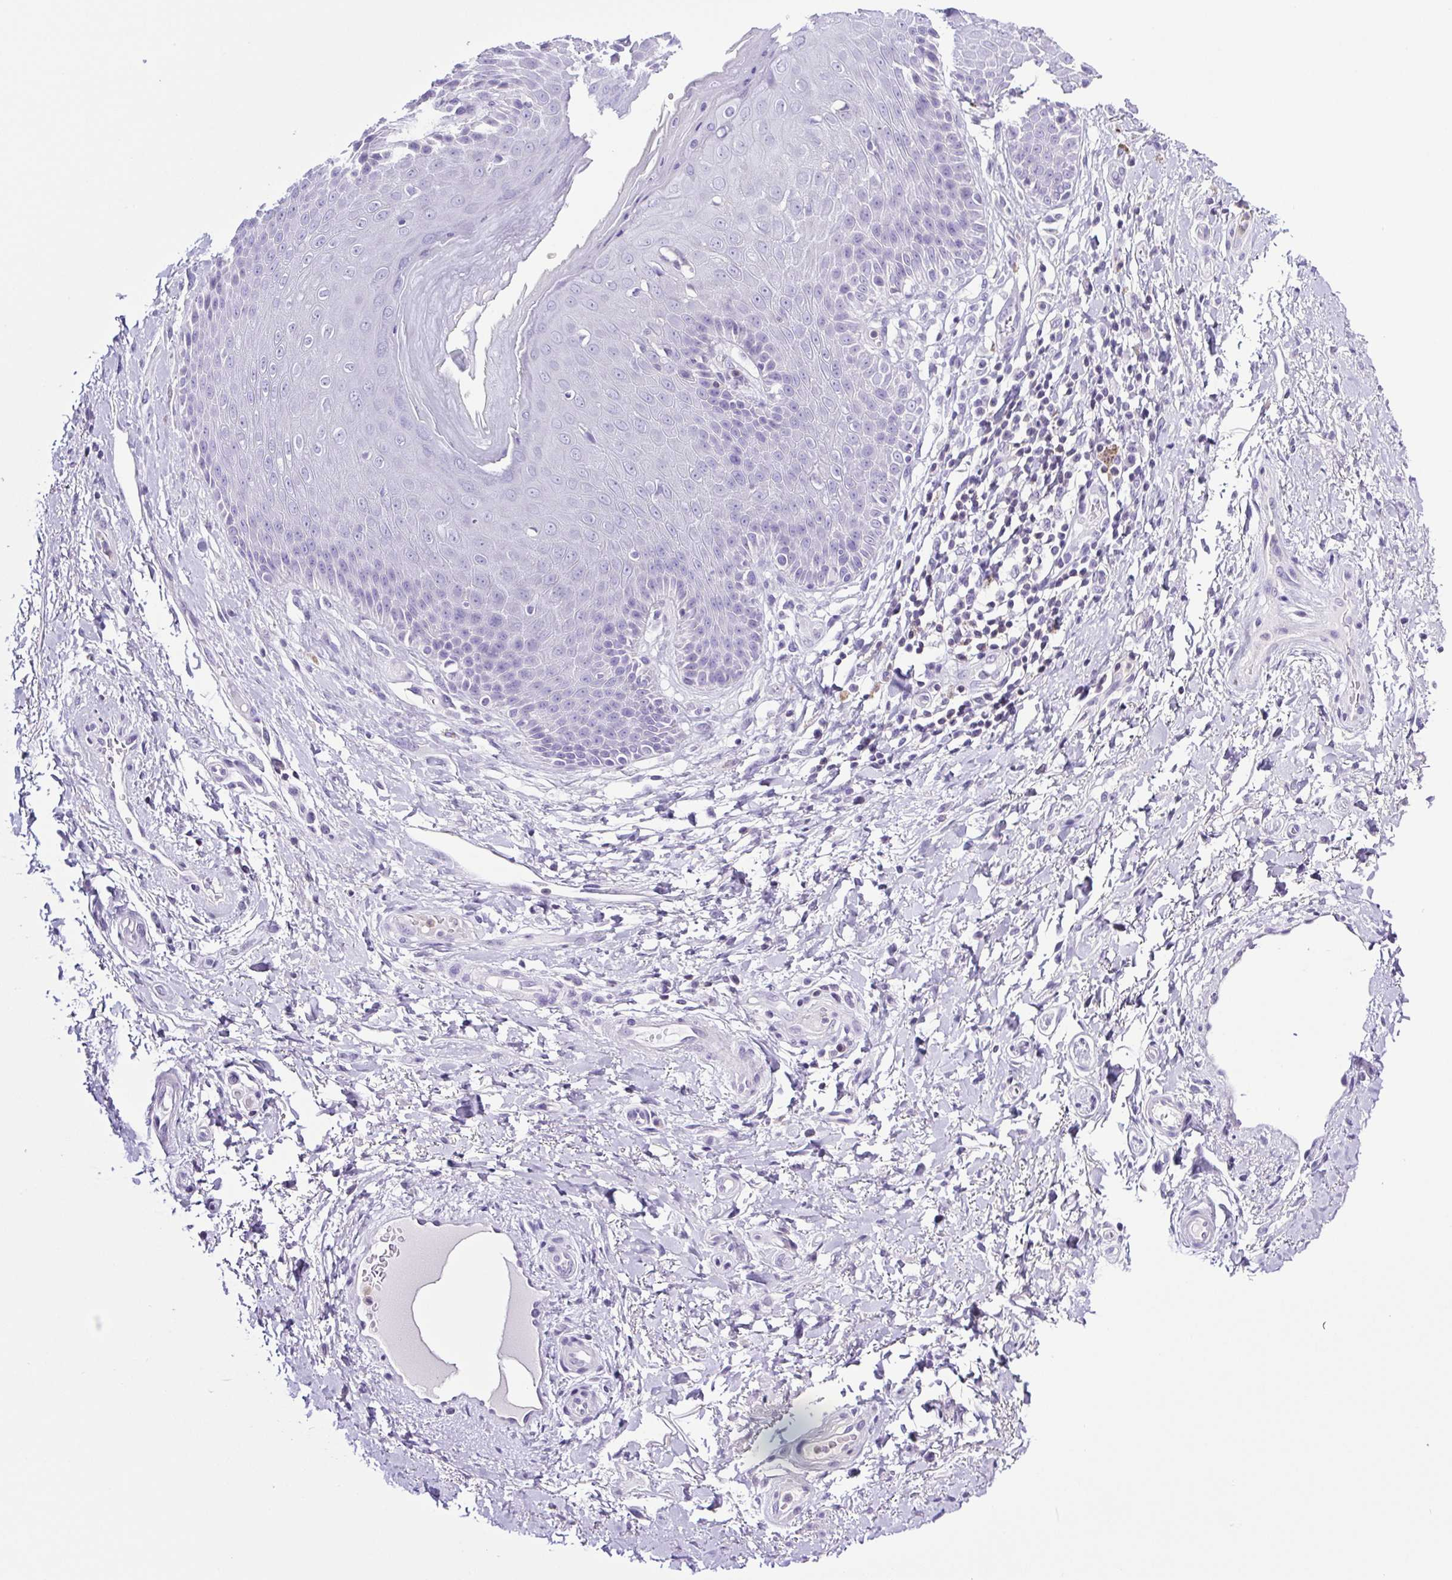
{"staining": {"intensity": "negative", "quantity": "none", "location": "none"}, "tissue": "skin", "cell_type": "Epidermal cells", "image_type": "normal", "snomed": [{"axis": "morphology", "description": "Normal tissue, NOS"}, {"axis": "topography", "description": "Anal"}, {"axis": "topography", "description": "Peripheral nerve tissue"}], "caption": "Immunohistochemical staining of unremarkable skin exhibits no significant expression in epidermal cells. (DAB (3,3'-diaminobenzidine) IHC visualized using brightfield microscopy, high magnification).", "gene": "SYNPR", "patient": {"sex": "male", "age": 51}}